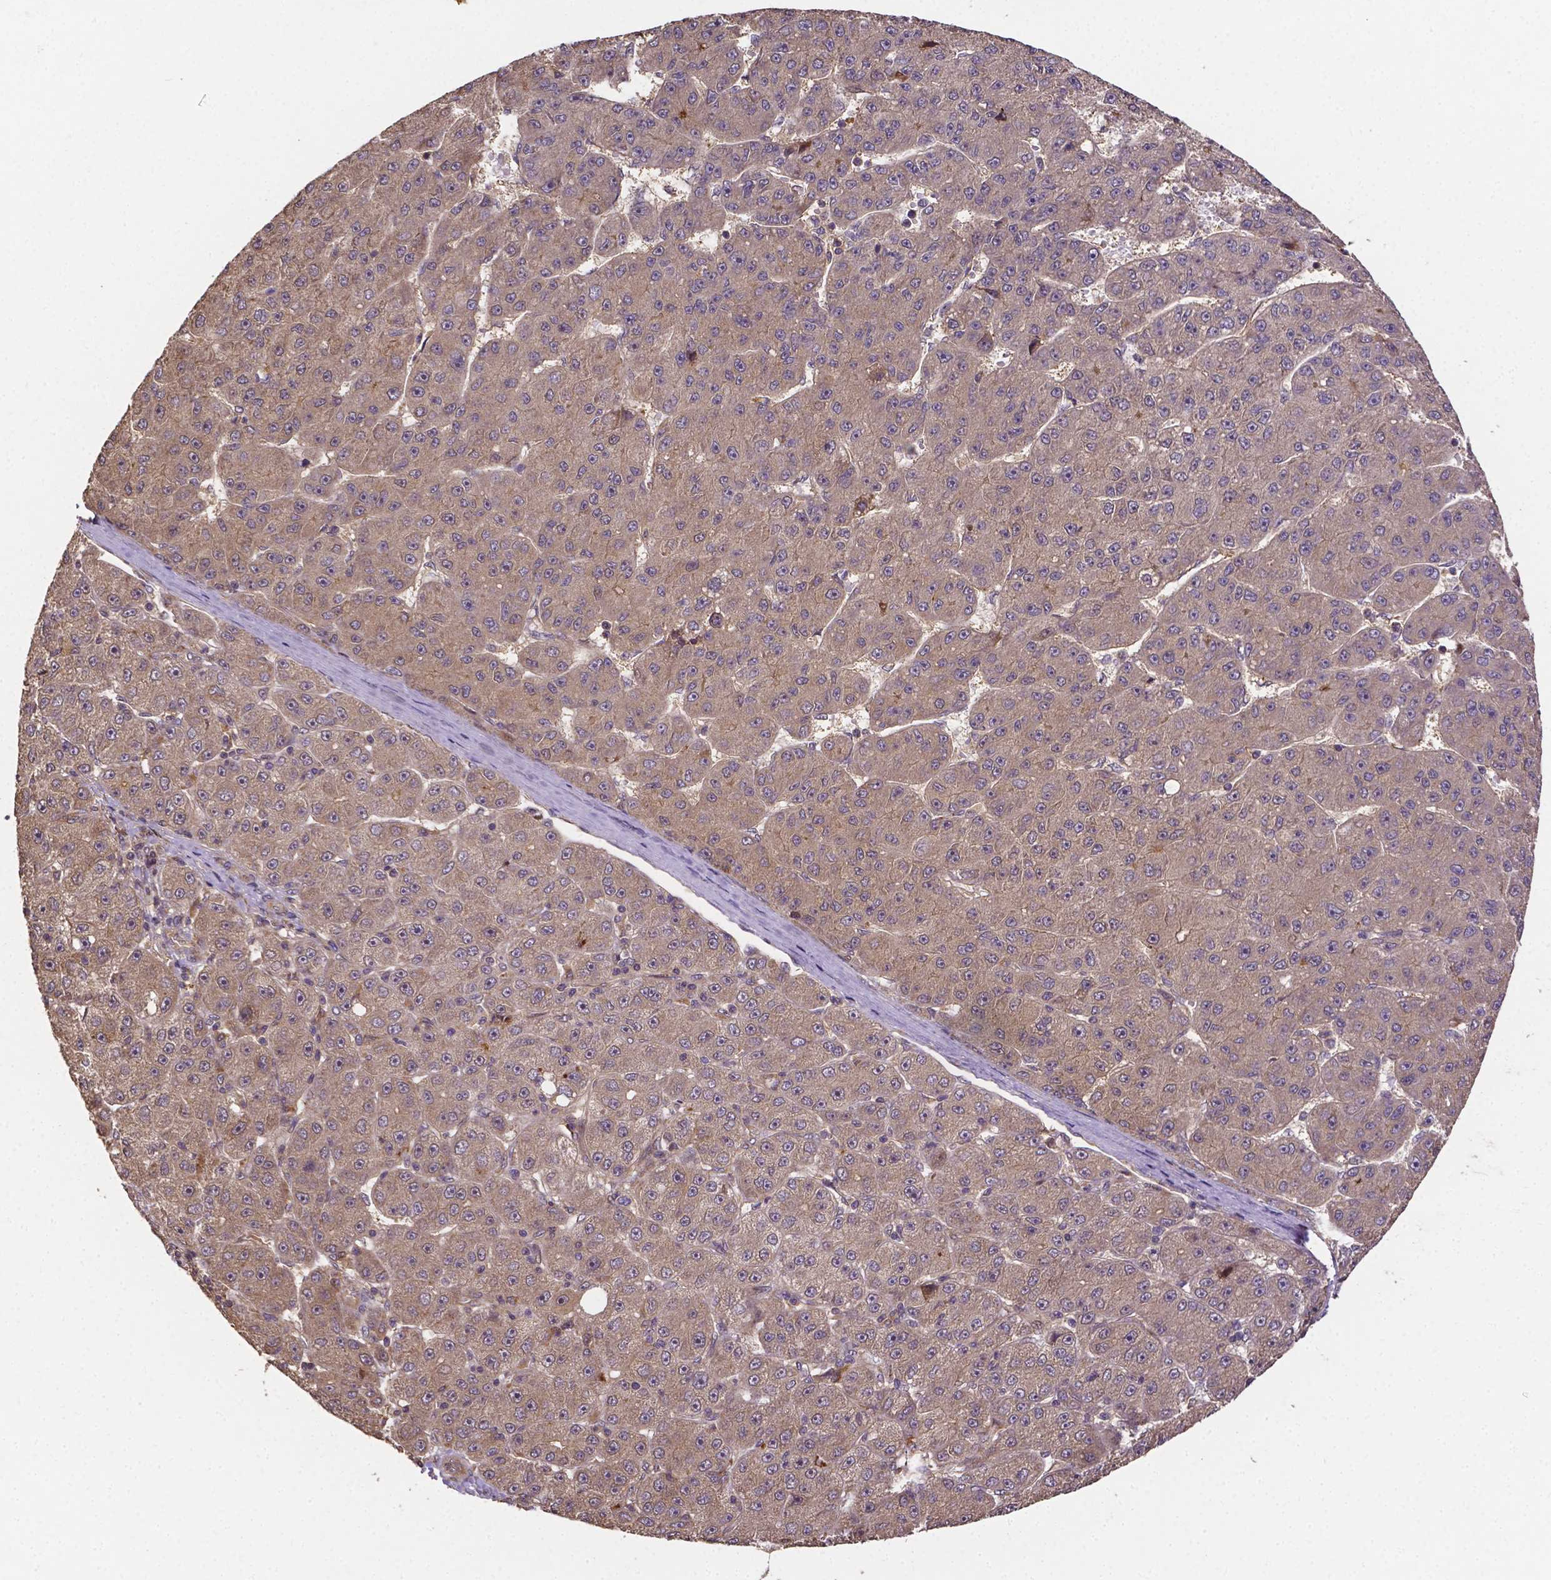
{"staining": {"intensity": "weak", "quantity": "<25%", "location": "cytoplasmic/membranous"}, "tissue": "liver cancer", "cell_type": "Tumor cells", "image_type": "cancer", "snomed": [{"axis": "morphology", "description": "Carcinoma, Hepatocellular, NOS"}, {"axis": "topography", "description": "Liver"}], "caption": "The immunohistochemistry micrograph has no significant positivity in tumor cells of hepatocellular carcinoma (liver) tissue. (Stains: DAB (3,3'-diaminobenzidine) IHC with hematoxylin counter stain, Microscopy: brightfield microscopy at high magnification).", "gene": "RNF123", "patient": {"sex": "male", "age": 67}}